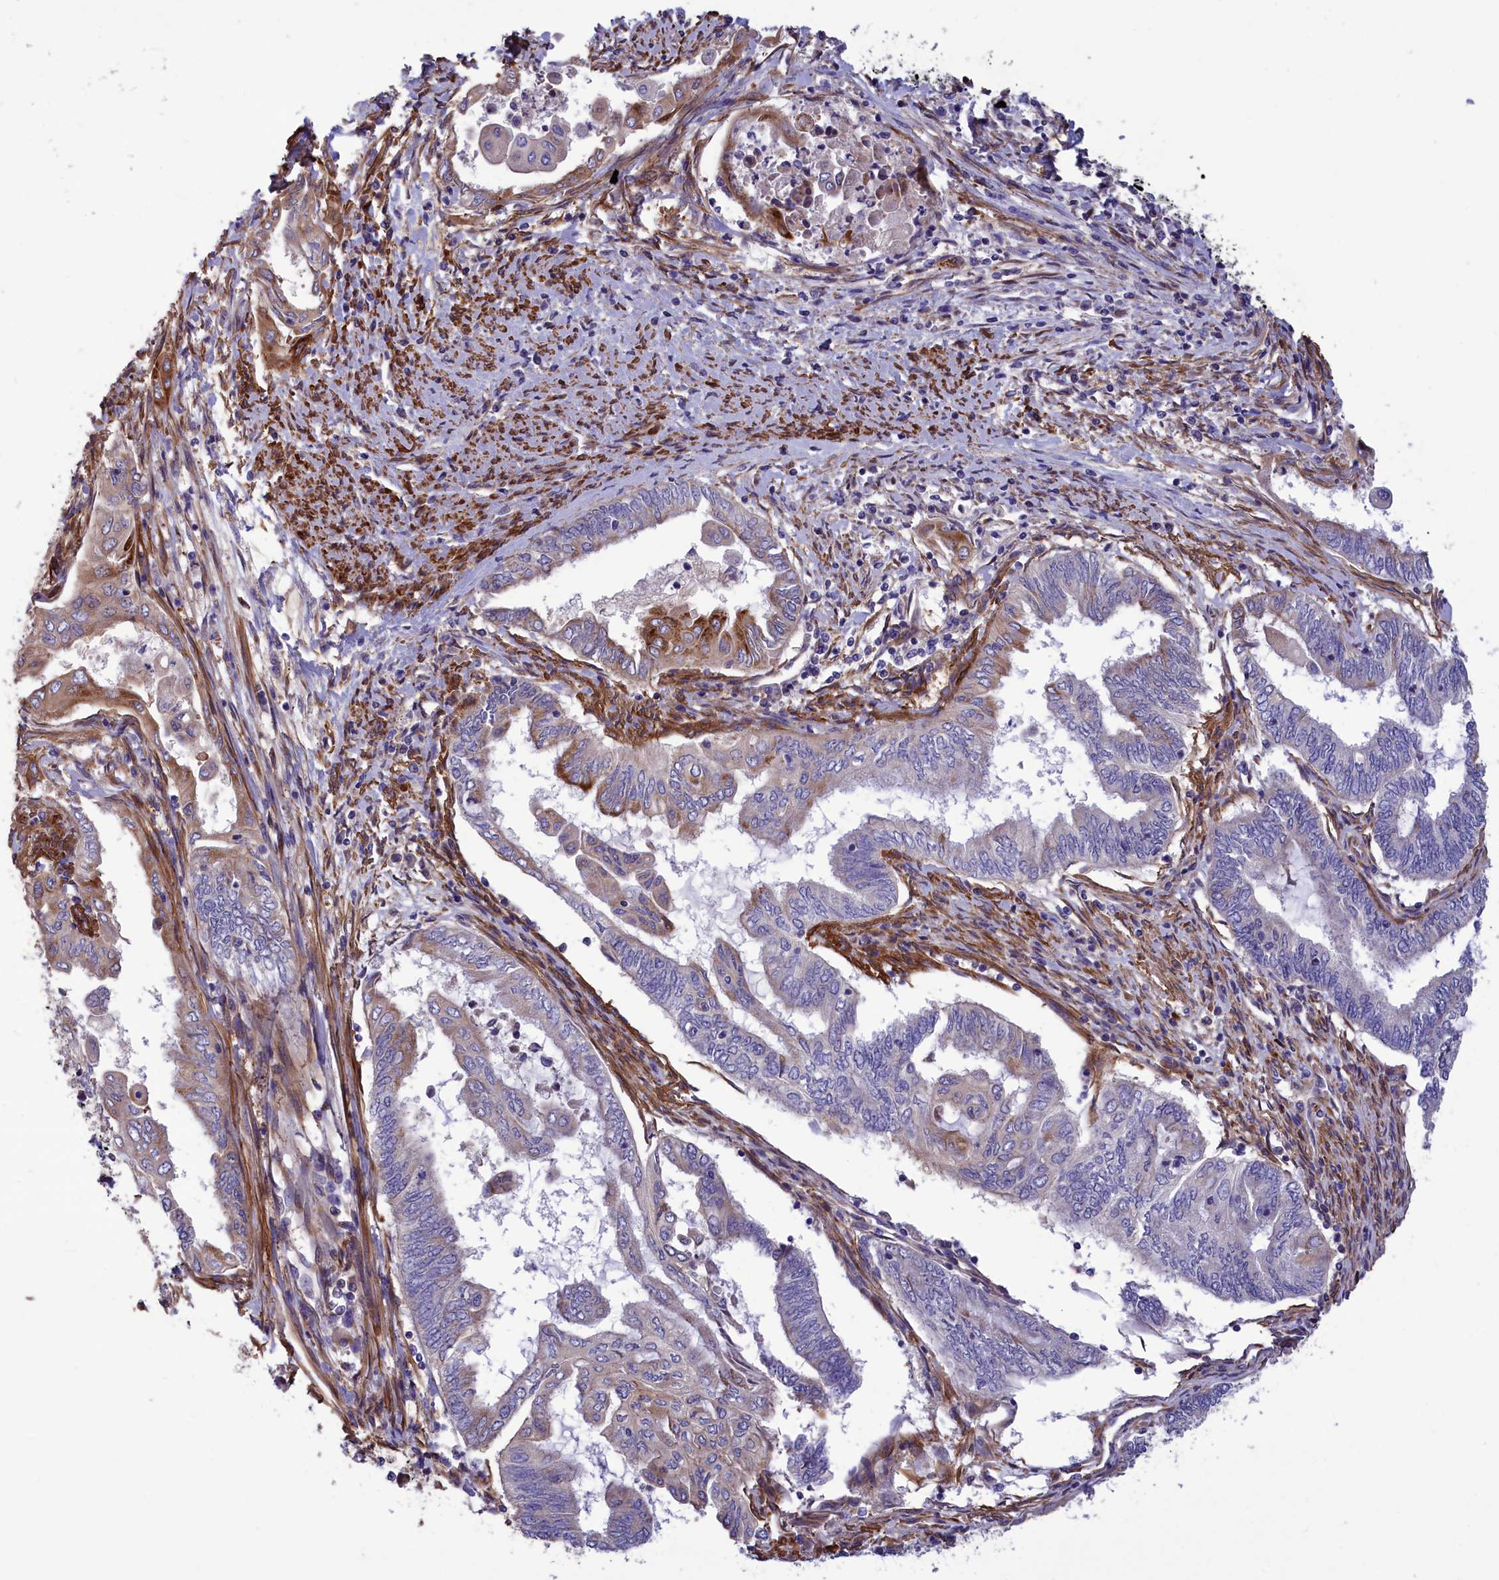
{"staining": {"intensity": "moderate", "quantity": "<25%", "location": "cytoplasmic/membranous"}, "tissue": "endometrial cancer", "cell_type": "Tumor cells", "image_type": "cancer", "snomed": [{"axis": "morphology", "description": "Adenocarcinoma, NOS"}, {"axis": "topography", "description": "Uterus"}, {"axis": "topography", "description": "Endometrium"}], "caption": "A micrograph showing moderate cytoplasmic/membranous expression in about <25% of tumor cells in endometrial adenocarcinoma, as visualized by brown immunohistochemical staining.", "gene": "AMDHD2", "patient": {"sex": "female", "age": 70}}